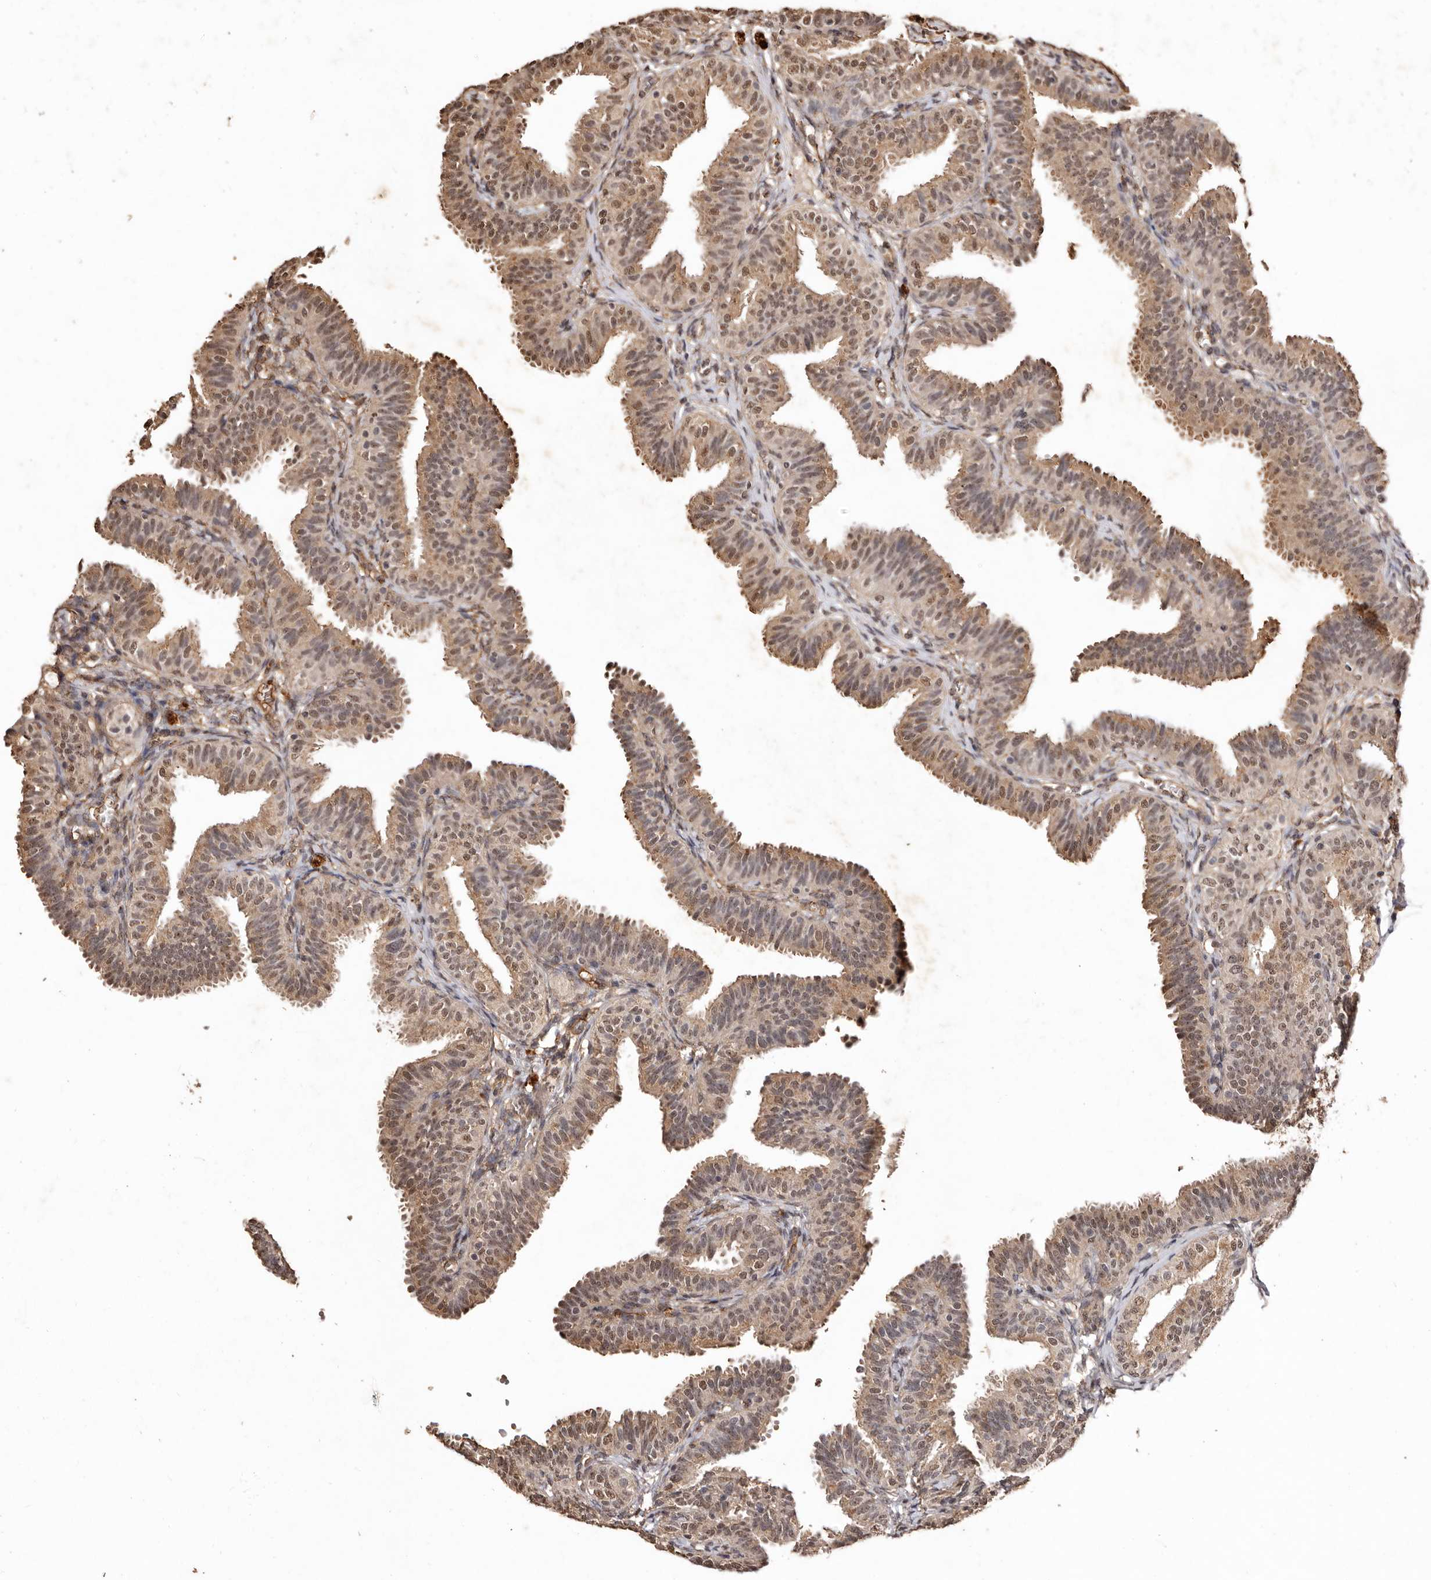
{"staining": {"intensity": "moderate", "quantity": ">75%", "location": "cytoplasmic/membranous,nuclear"}, "tissue": "fallopian tube", "cell_type": "Glandular cells", "image_type": "normal", "snomed": [{"axis": "morphology", "description": "Normal tissue, NOS"}, {"axis": "topography", "description": "Fallopian tube"}], "caption": "This photomicrograph displays immunohistochemistry (IHC) staining of normal human fallopian tube, with medium moderate cytoplasmic/membranous,nuclear staining in approximately >75% of glandular cells.", "gene": "NOTCH1", "patient": {"sex": "female", "age": 35}}